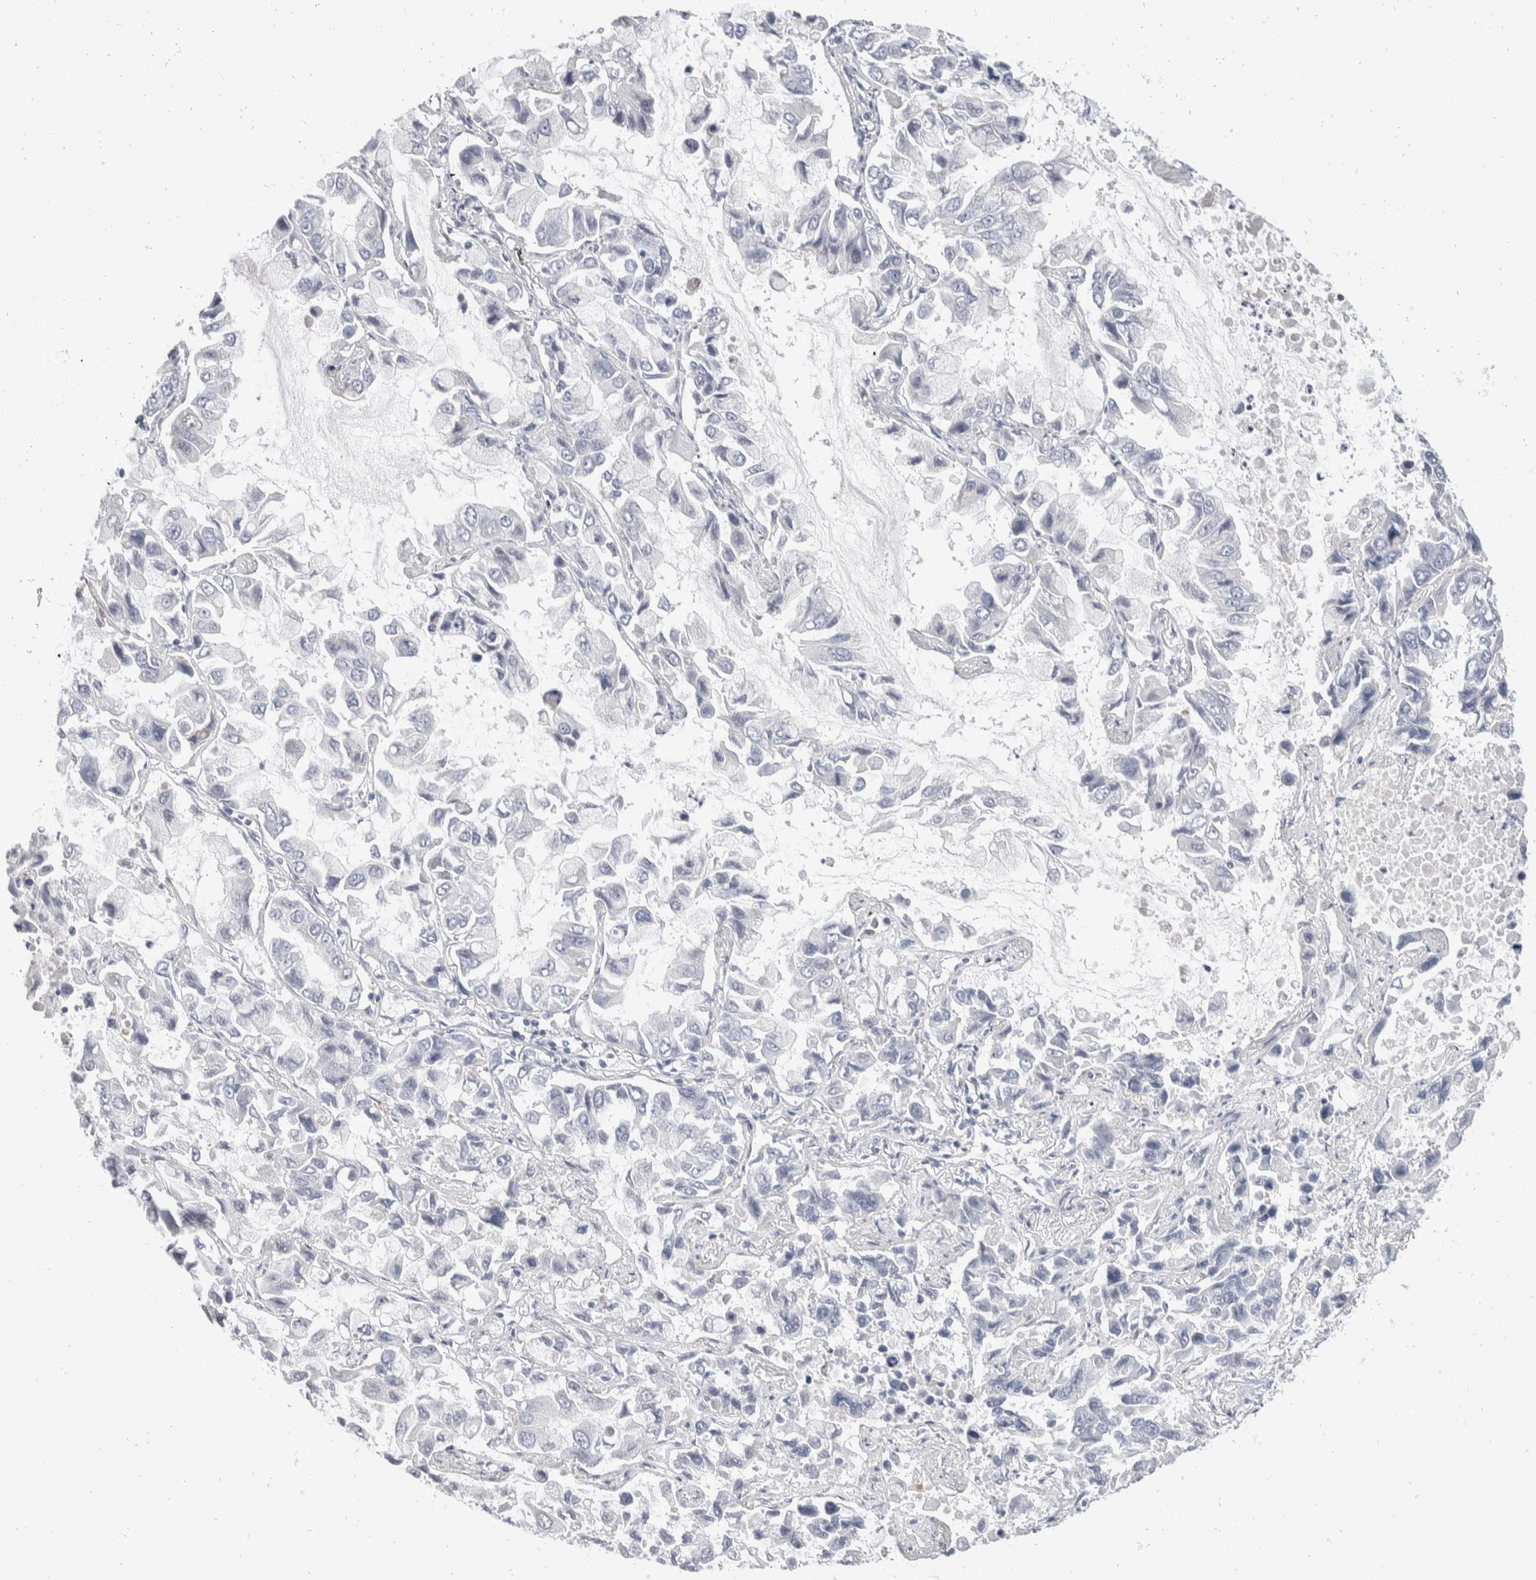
{"staining": {"intensity": "negative", "quantity": "none", "location": "none"}, "tissue": "lung cancer", "cell_type": "Tumor cells", "image_type": "cancer", "snomed": [{"axis": "morphology", "description": "Adenocarcinoma, NOS"}, {"axis": "topography", "description": "Lung"}], "caption": "The IHC image has no significant positivity in tumor cells of lung cancer (adenocarcinoma) tissue.", "gene": "CATSPERD", "patient": {"sex": "male", "age": 64}}